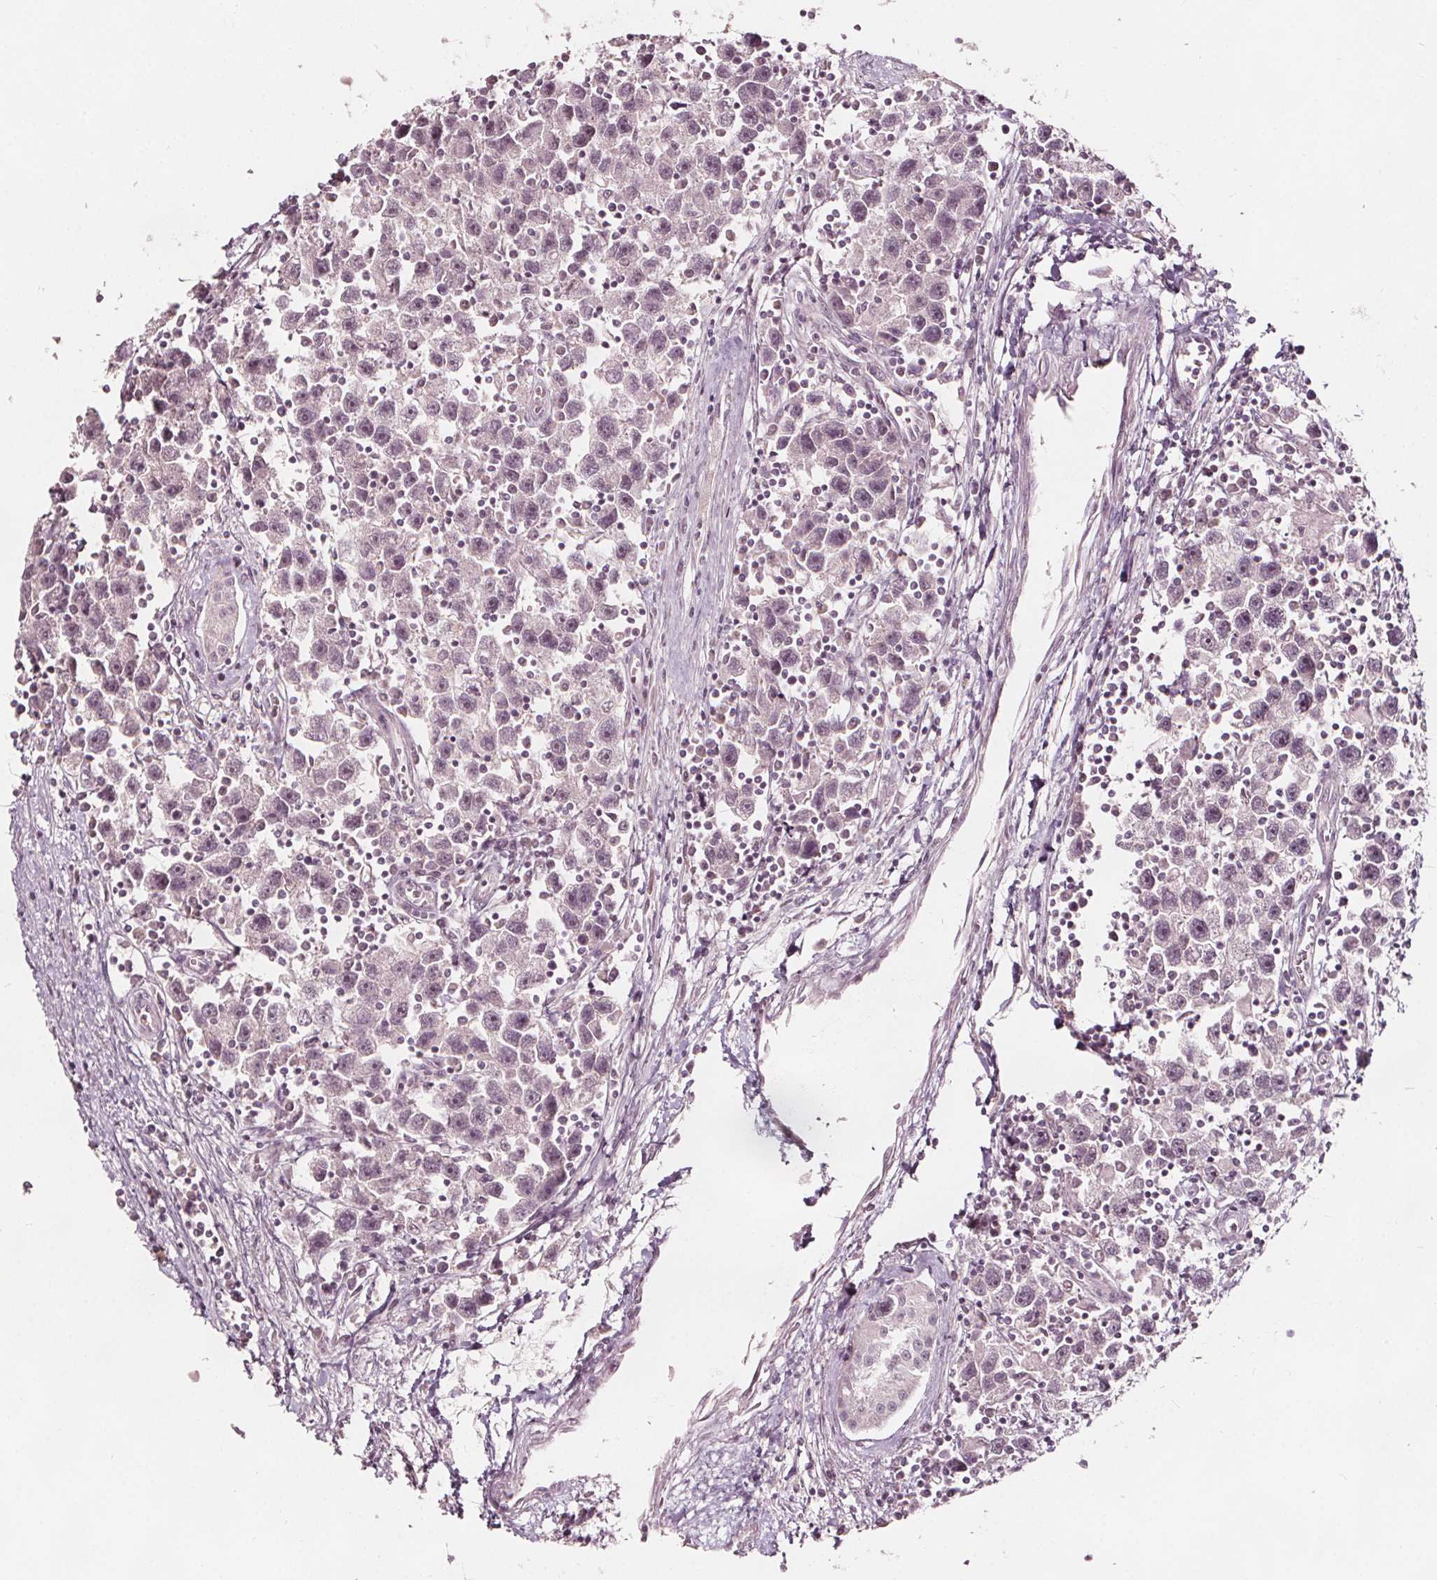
{"staining": {"intensity": "negative", "quantity": "none", "location": "none"}, "tissue": "testis cancer", "cell_type": "Tumor cells", "image_type": "cancer", "snomed": [{"axis": "morphology", "description": "Seminoma, NOS"}, {"axis": "topography", "description": "Testis"}], "caption": "A micrograph of human testis cancer is negative for staining in tumor cells. Nuclei are stained in blue.", "gene": "NPC1L1", "patient": {"sex": "male", "age": 30}}